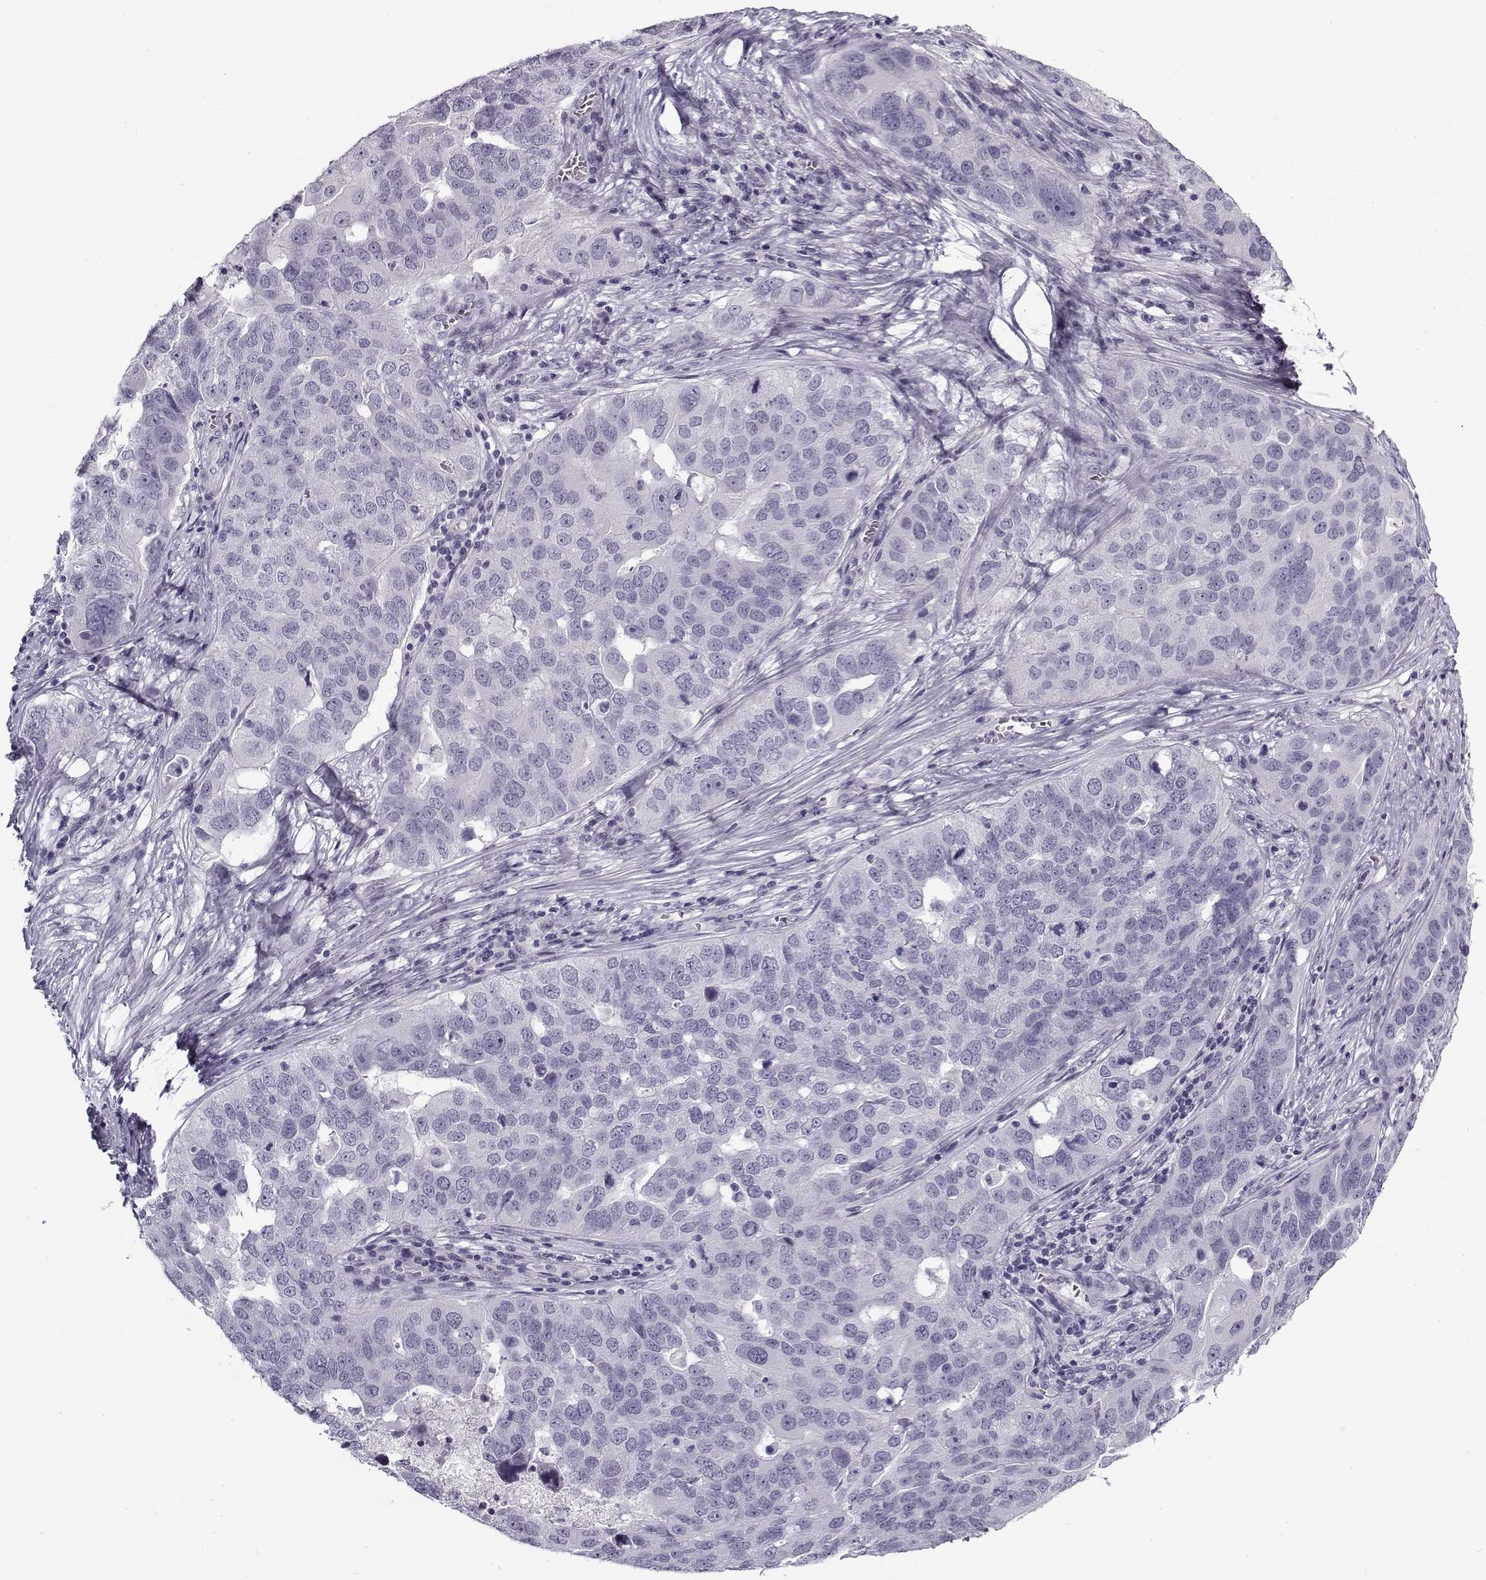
{"staining": {"intensity": "negative", "quantity": "none", "location": "none"}, "tissue": "ovarian cancer", "cell_type": "Tumor cells", "image_type": "cancer", "snomed": [{"axis": "morphology", "description": "Carcinoma, endometroid"}, {"axis": "topography", "description": "Soft tissue"}, {"axis": "topography", "description": "Ovary"}], "caption": "Immunohistochemistry image of human ovarian cancer stained for a protein (brown), which displays no positivity in tumor cells. Nuclei are stained in blue.", "gene": "SNCA", "patient": {"sex": "female", "age": 52}}